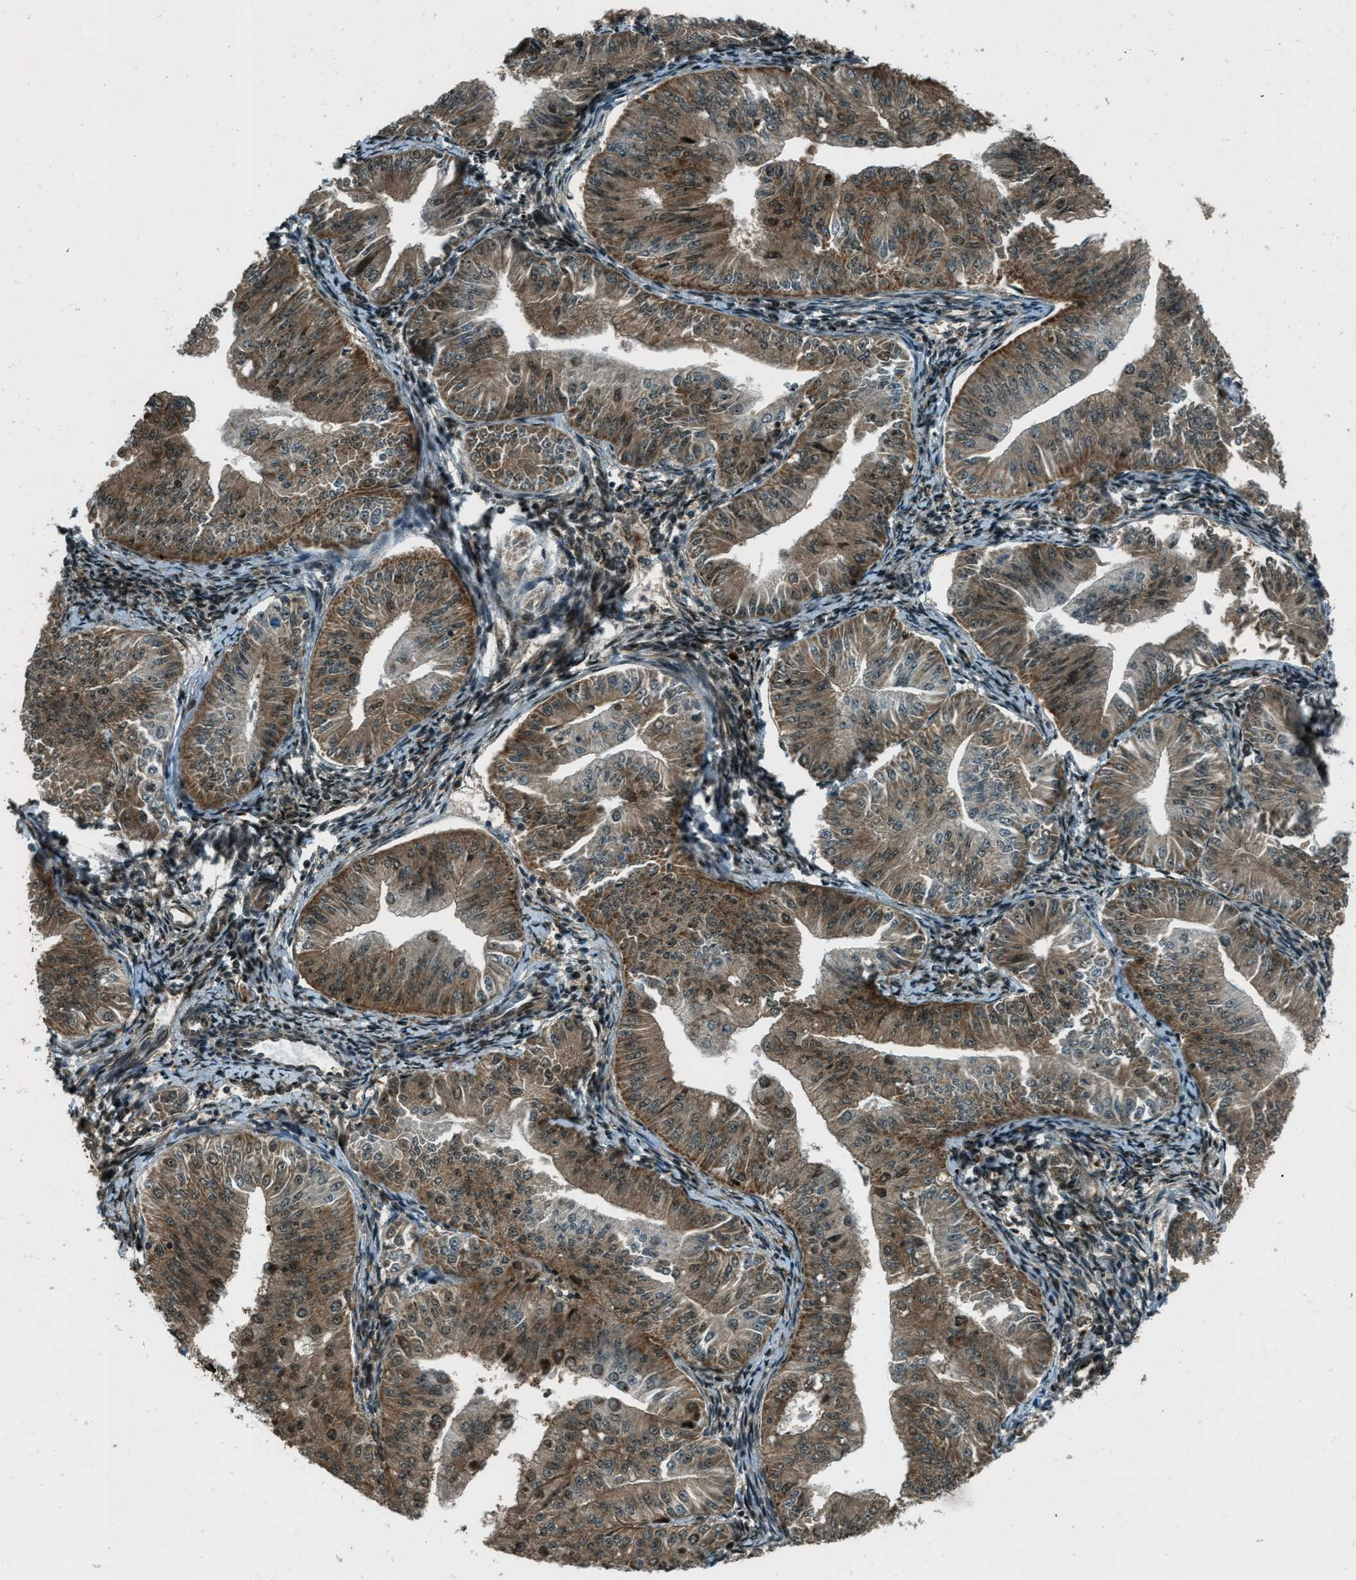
{"staining": {"intensity": "moderate", "quantity": ">75%", "location": "cytoplasmic/membranous,nuclear"}, "tissue": "endometrial cancer", "cell_type": "Tumor cells", "image_type": "cancer", "snomed": [{"axis": "morphology", "description": "Normal tissue, NOS"}, {"axis": "morphology", "description": "Adenocarcinoma, NOS"}, {"axis": "topography", "description": "Endometrium"}], "caption": "High-magnification brightfield microscopy of endometrial cancer (adenocarcinoma) stained with DAB (3,3'-diaminobenzidine) (brown) and counterstained with hematoxylin (blue). tumor cells exhibit moderate cytoplasmic/membranous and nuclear staining is present in approximately>75% of cells. The staining is performed using DAB brown chromogen to label protein expression. The nuclei are counter-stained blue using hematoxylin.", "gene": "TARDBP", "patient": {"sex": "female", "age": 53}}